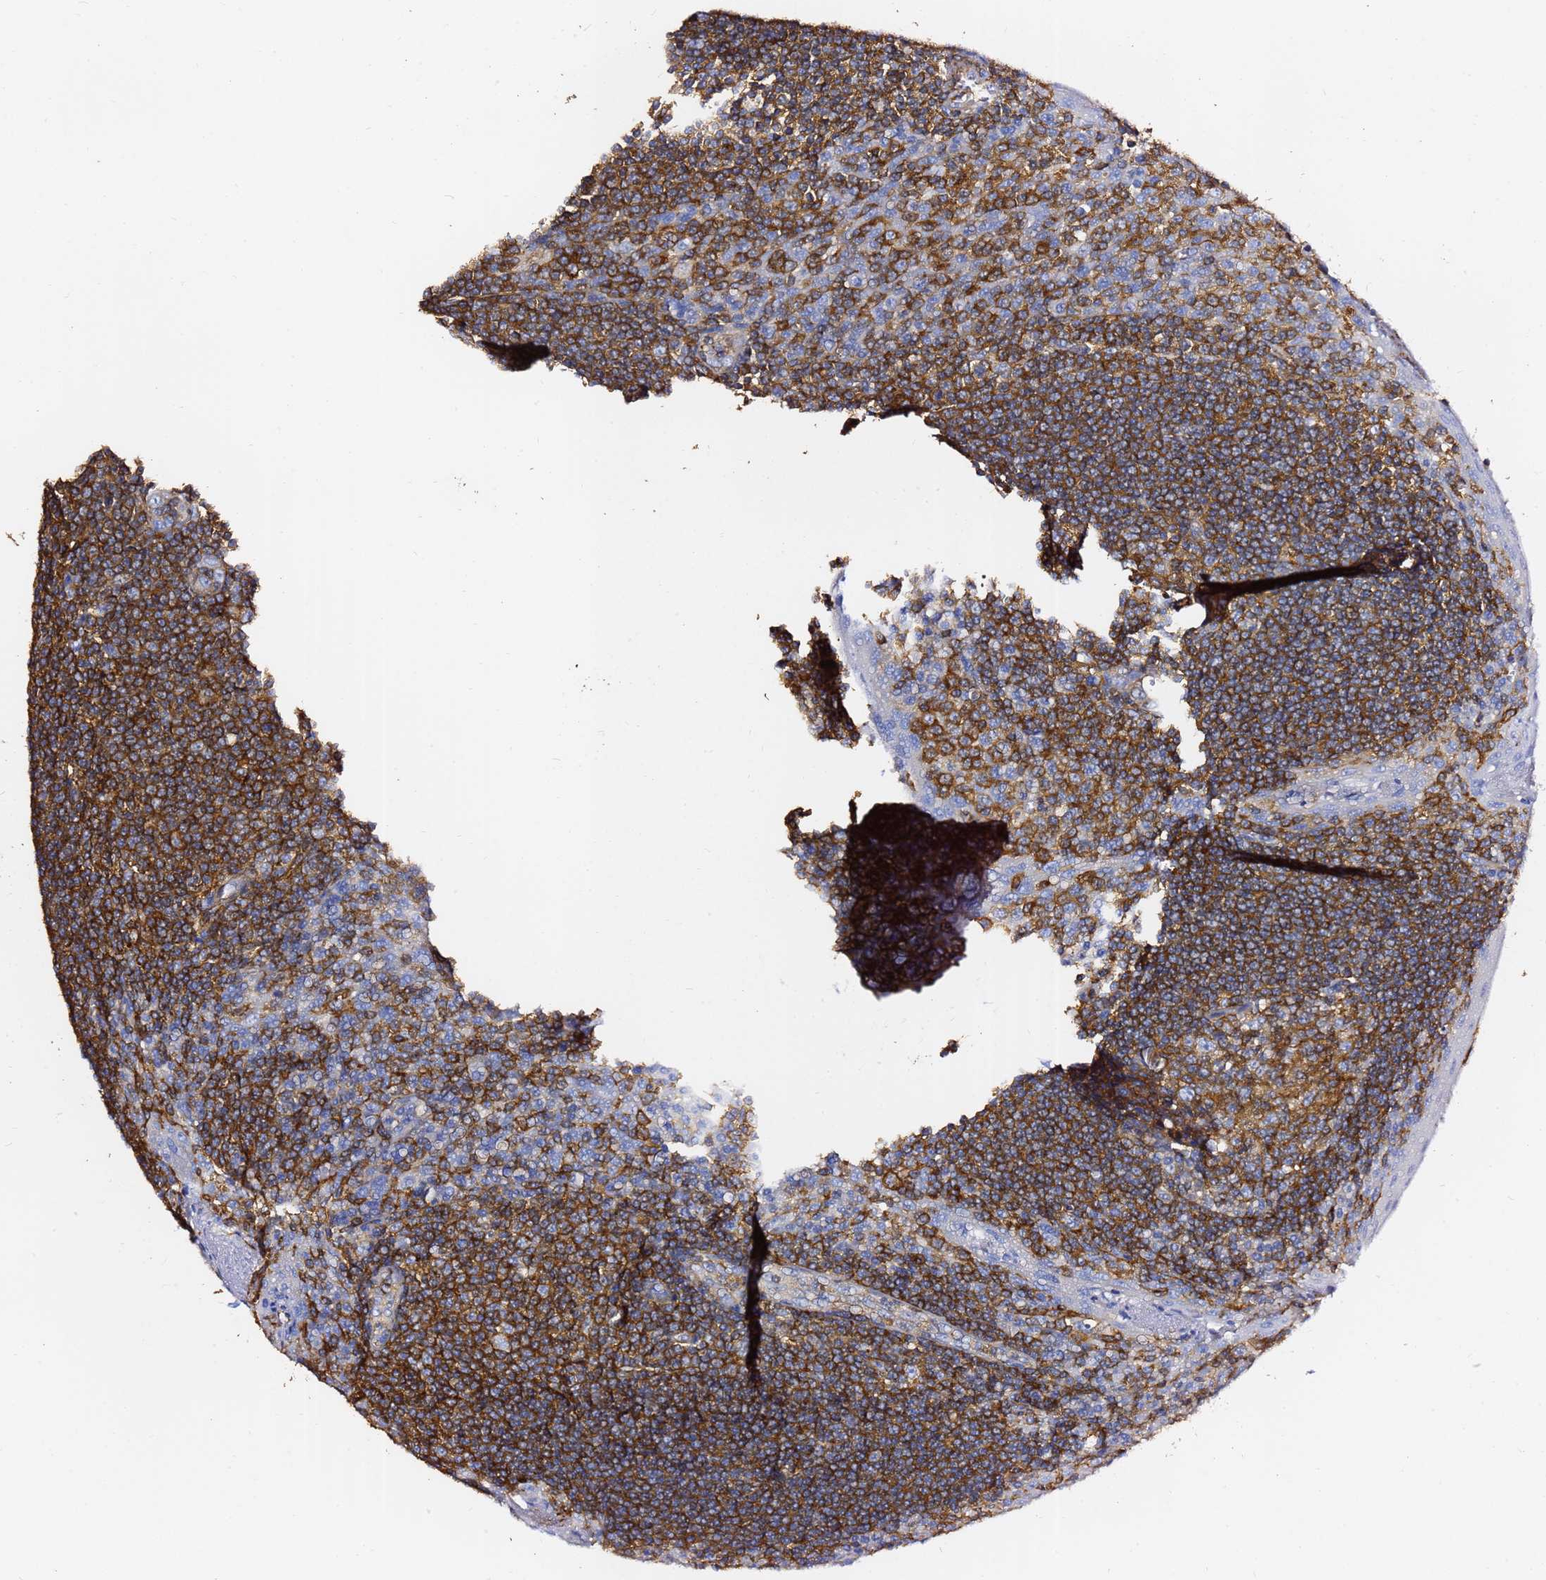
{"staining": {"intensity": "moderate", "quantity": ">75%", "location": "cytoplasmic/membranous"}, "tissue": "tonsil", "cell_type": "Germinal center cells", "image_type": "normal", "snomed": [{"axis": "morphology", "description": "Normal tissue, NOS"}, {"axis": "topography", "description": "Tonsil"}], "caption": "IHC of normal tonsil demonstrates medium levels of moderate cytoplasmic/membranous positivity in about >75% of germinal center cells. Nuclei are stained in blue.", "gene": "ACTA1", "patient": {"sex": "male", "age": 27}}